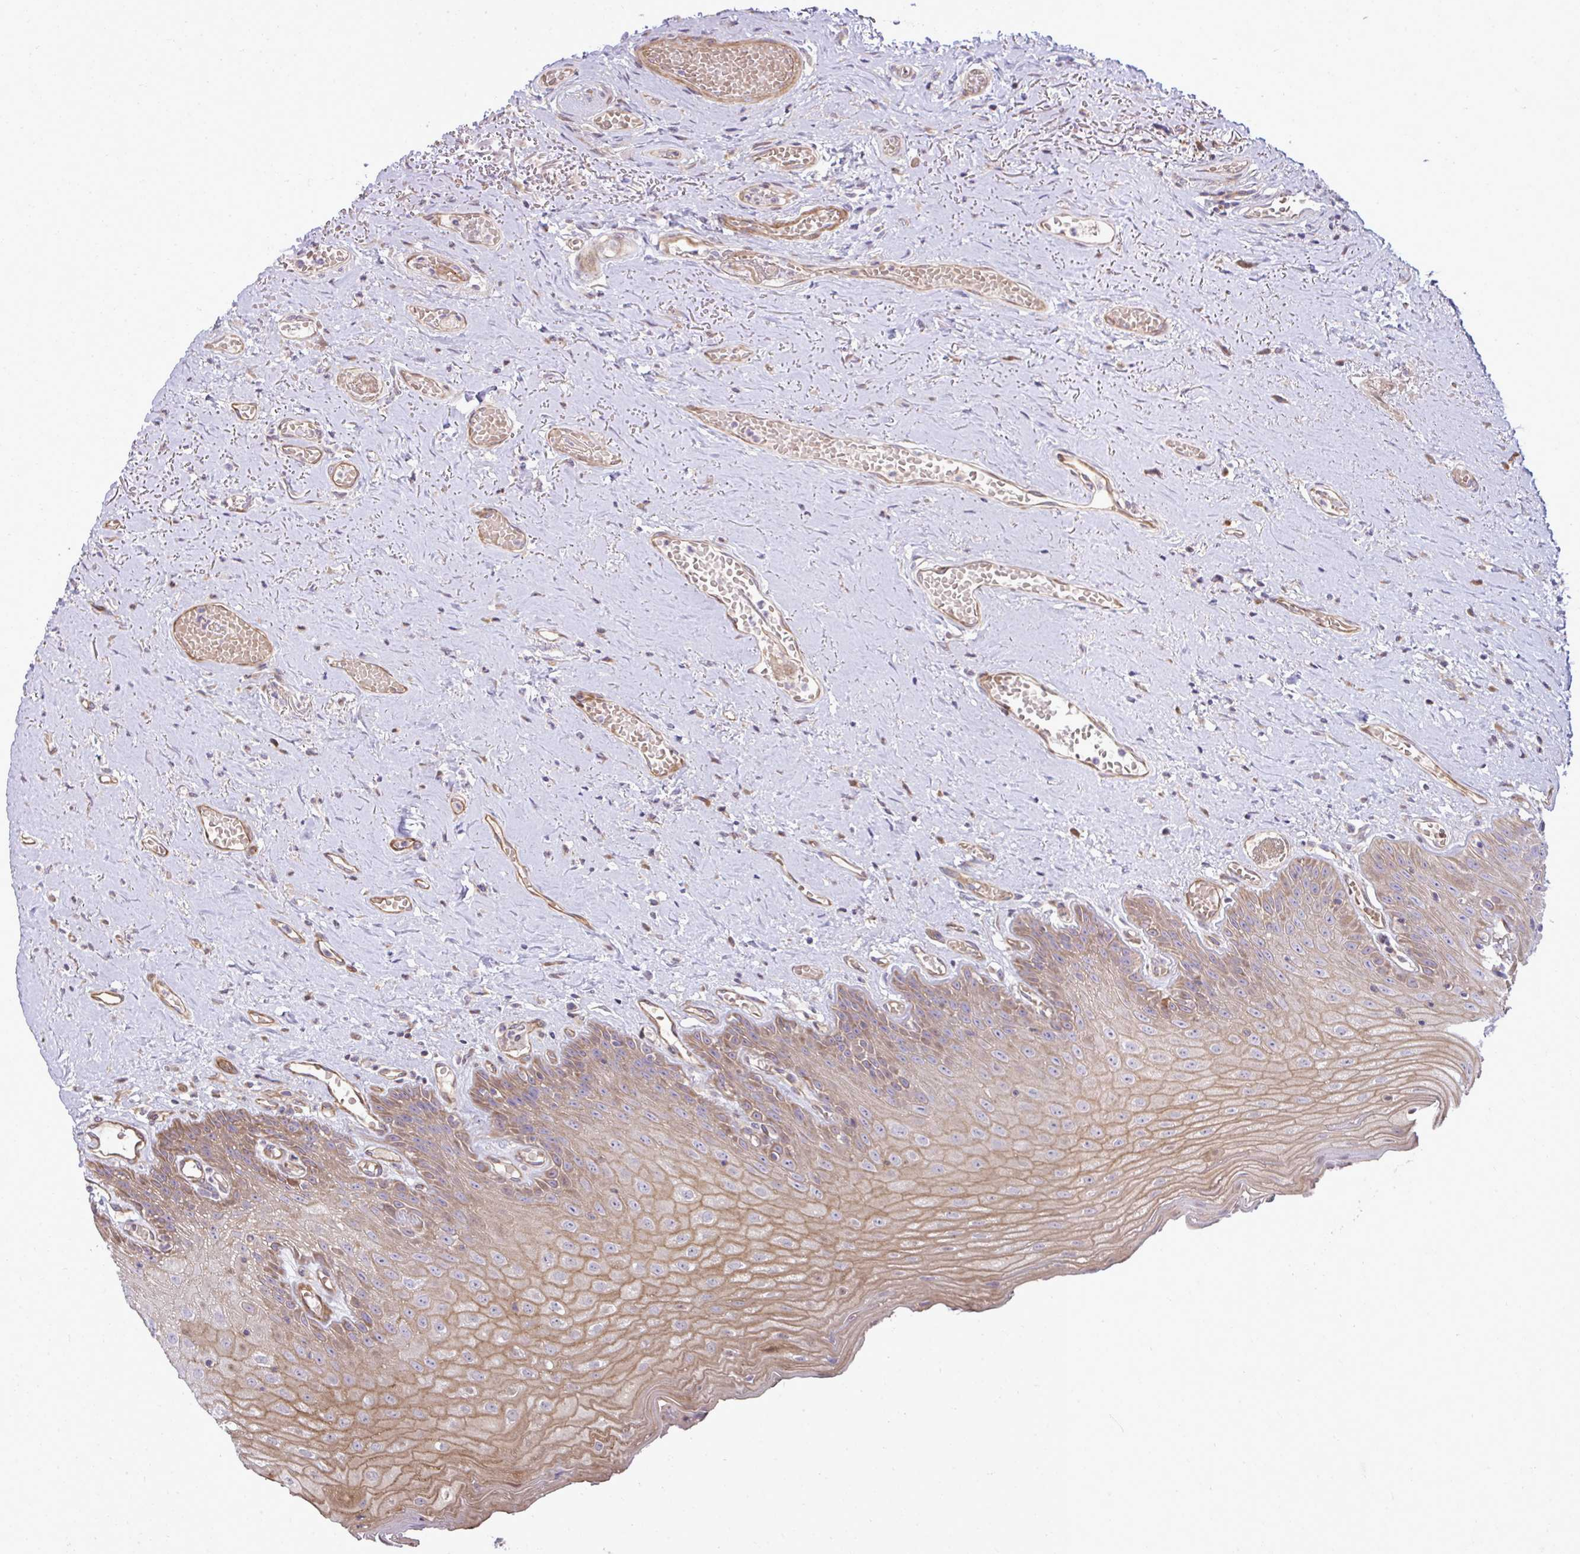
{"staining": {"intensity": "moderate", "quantity": "25%-75%", "location": "cytoplasmic/membranous"}, "tissue": "oral mucosa", "cell_type": "Squamous epithelial cells", "image_type": "normal", "snomed": [{"axis": "morphology", "description": "Normal tissue, NOS"}, {"axis": "morphology", "description": "Squamous cell carcinoma, NOS"}, {"axis": "topography", "description": "Oral tissue"}, {"axis": "topography", "description": "Peripheral nerve tissue"}, {"axis": "topography", "description": "Head-Neck"}], "caption": "Immunohistochemistry staining of normal oral mucosa, which exhibits medium levels of moderate cytoplasmic/membranous staining in about 25%-75% of squamous epithelial cells indicating moderate cytoplasmic/membranous protein positivity. The staining was performed using DAB (3,3'-diaminobenzidine) (brown) for protein detection and nuclei were counterstained in hematoxylin (blue).", "gene": "ZSCAN9", "patient": {"sex": "female", "age": 59}}